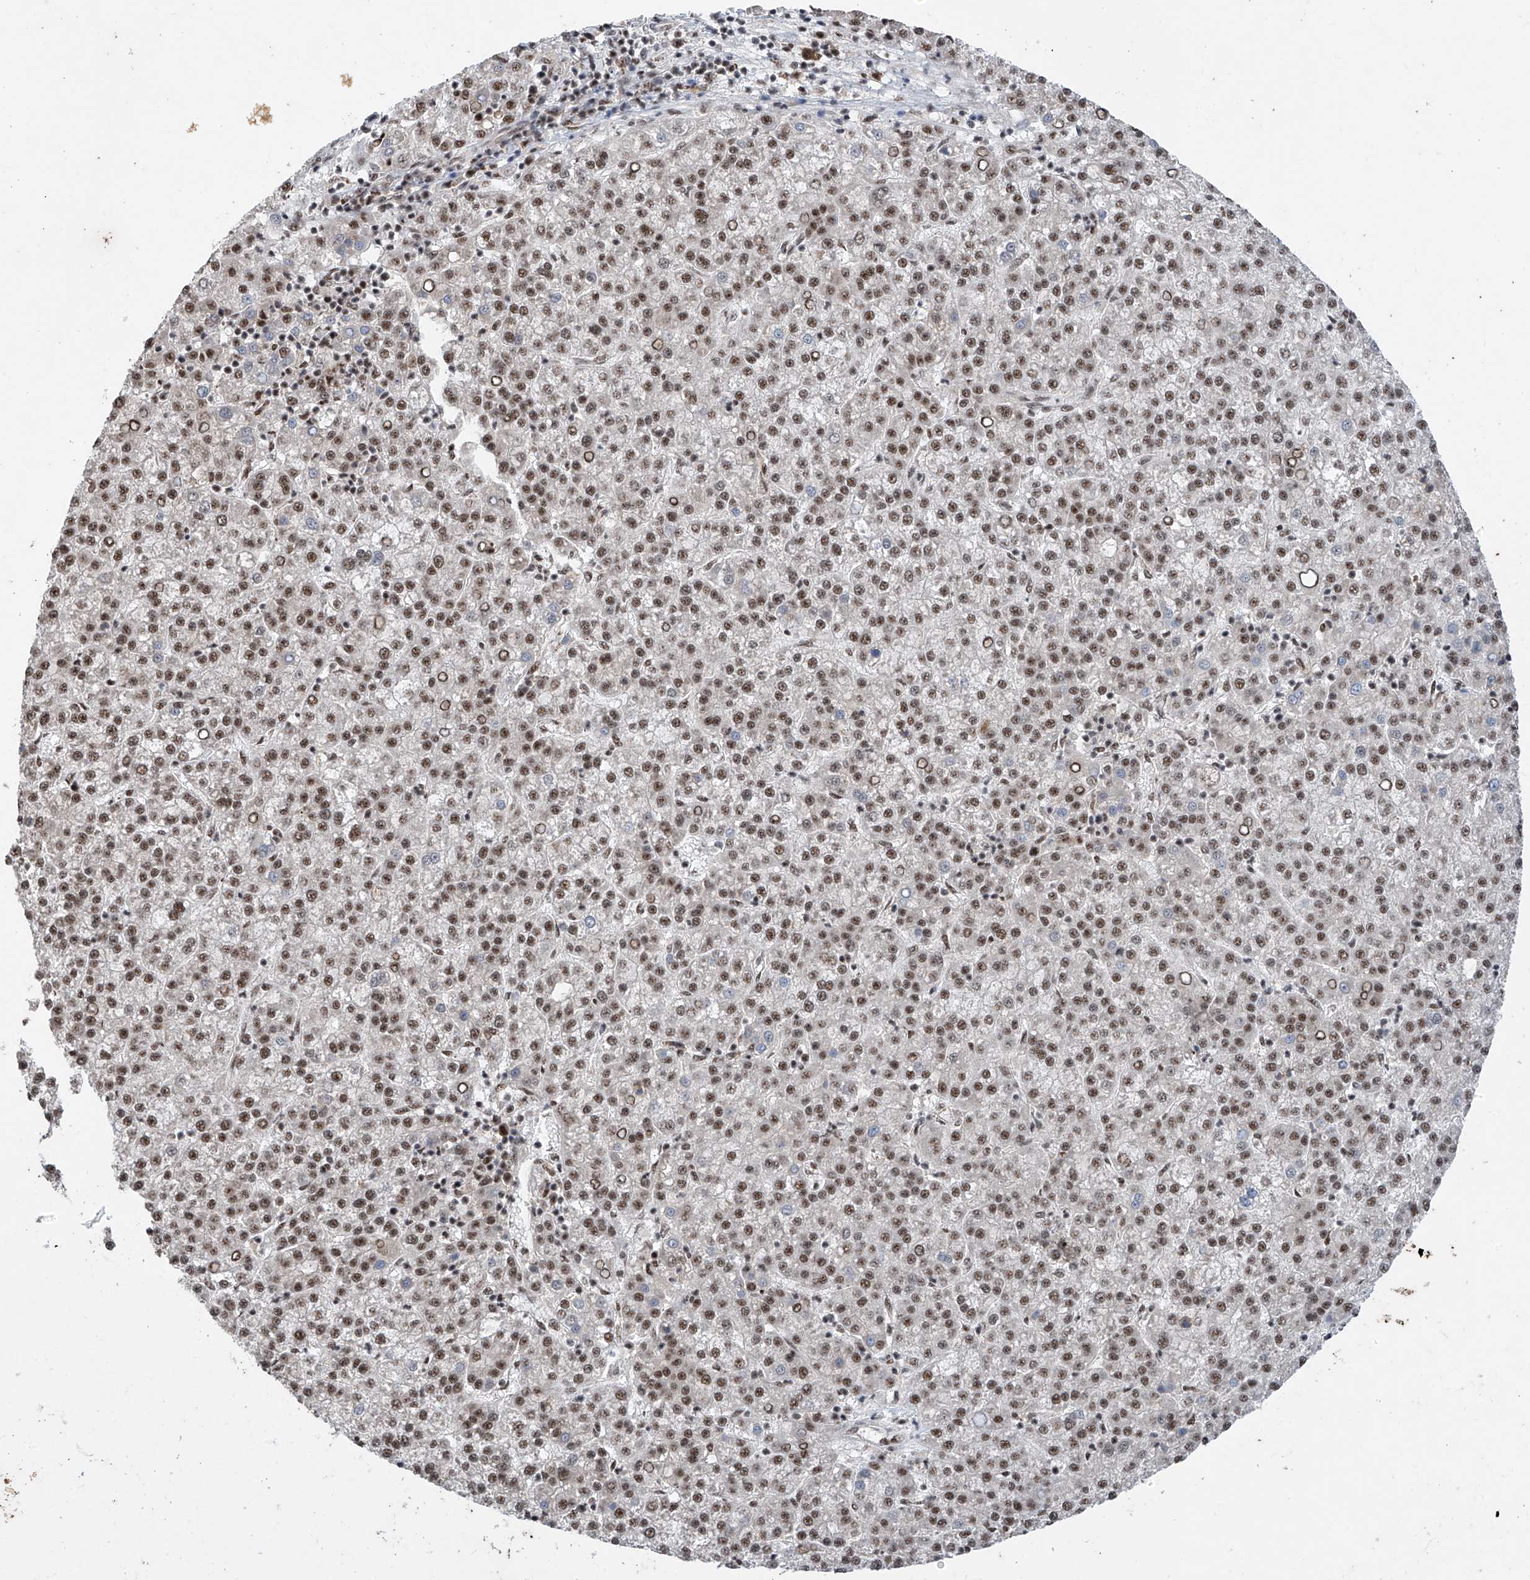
{"staining": {"intensity": "moderate", "quantity": ">75%", "location": "nuclear"}, "tissue": "liver cancer", "cell_type": "Tumor cells", "image_type": "cancer", "snomed": [{"axis": "morphology", "description": "Carcinoma, Hepatocellular, NOS"}, {"axis": "topography", "description": "Liver"}], "caption": "Immunohistochemistry of human liver hepatocellular carcinoma demonstrates medium levels of moderate nuclear positivity in approximately >75% of tumor cells.", "gene": "RPAIN", "patient": {"sex": "female", "age": 58}}